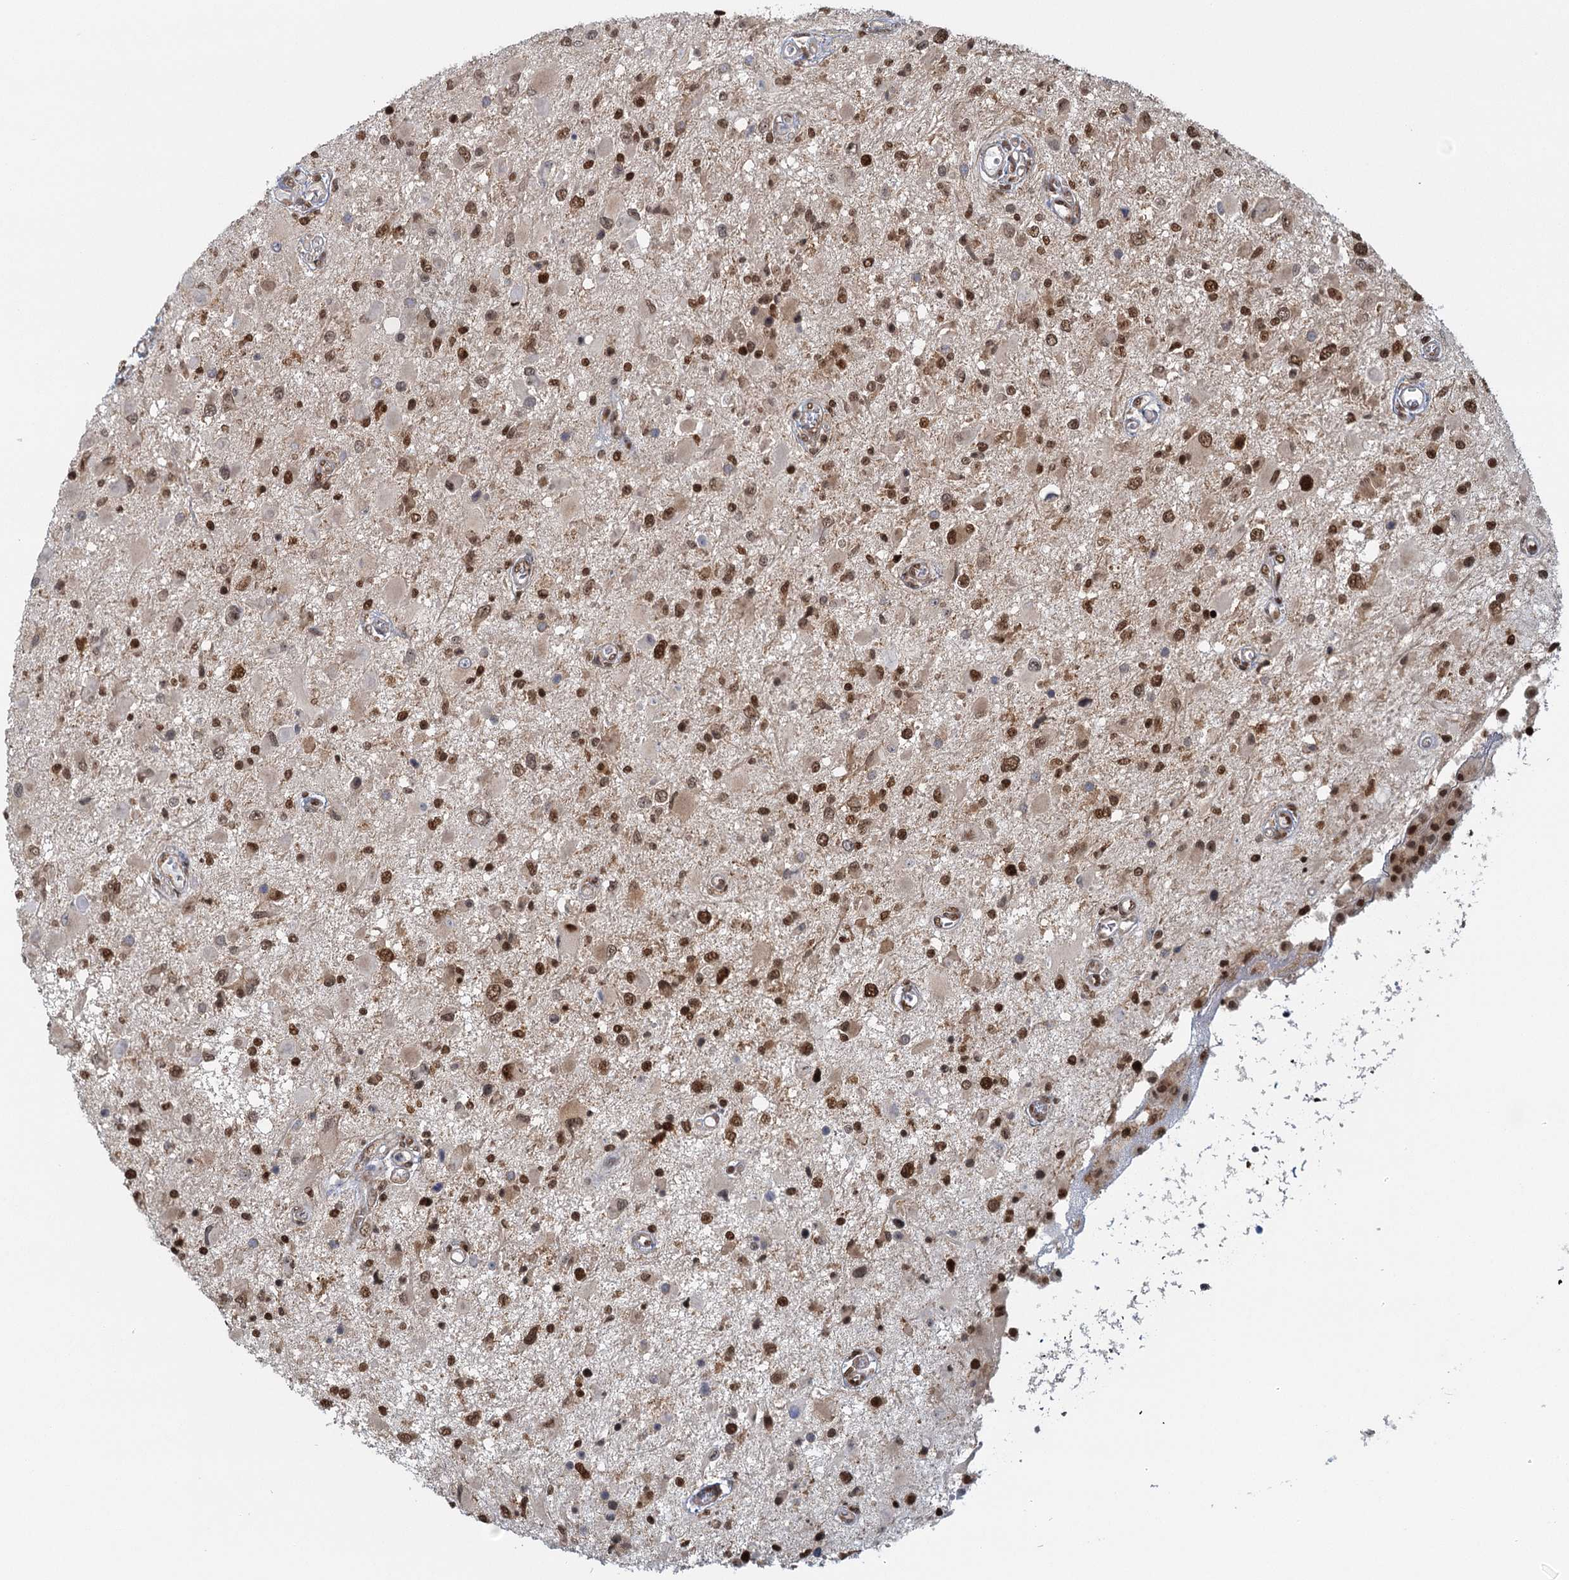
{"staining": {"intensity": "strong", "quantity": "25%-75%", "location": "nuclear"}, "tissue": "glioma", "cell_type": "Tumor cells", "image_type": "cancer", "snomed": [{"axis": "morphology", "description": "Glioma, malignant, High grade"}, {"axis": "topography", "description": "Brain"}], "caption": "Brown immunohistochemical staining in human malignant high-grade glioma shows strong nuclear expression in approximately 25%-75% of tumor cells. (IHC, brightfield microscopy, high magnification).", "gene": "GPATCH11", "patient": {"sex": "male", "age": 53}}